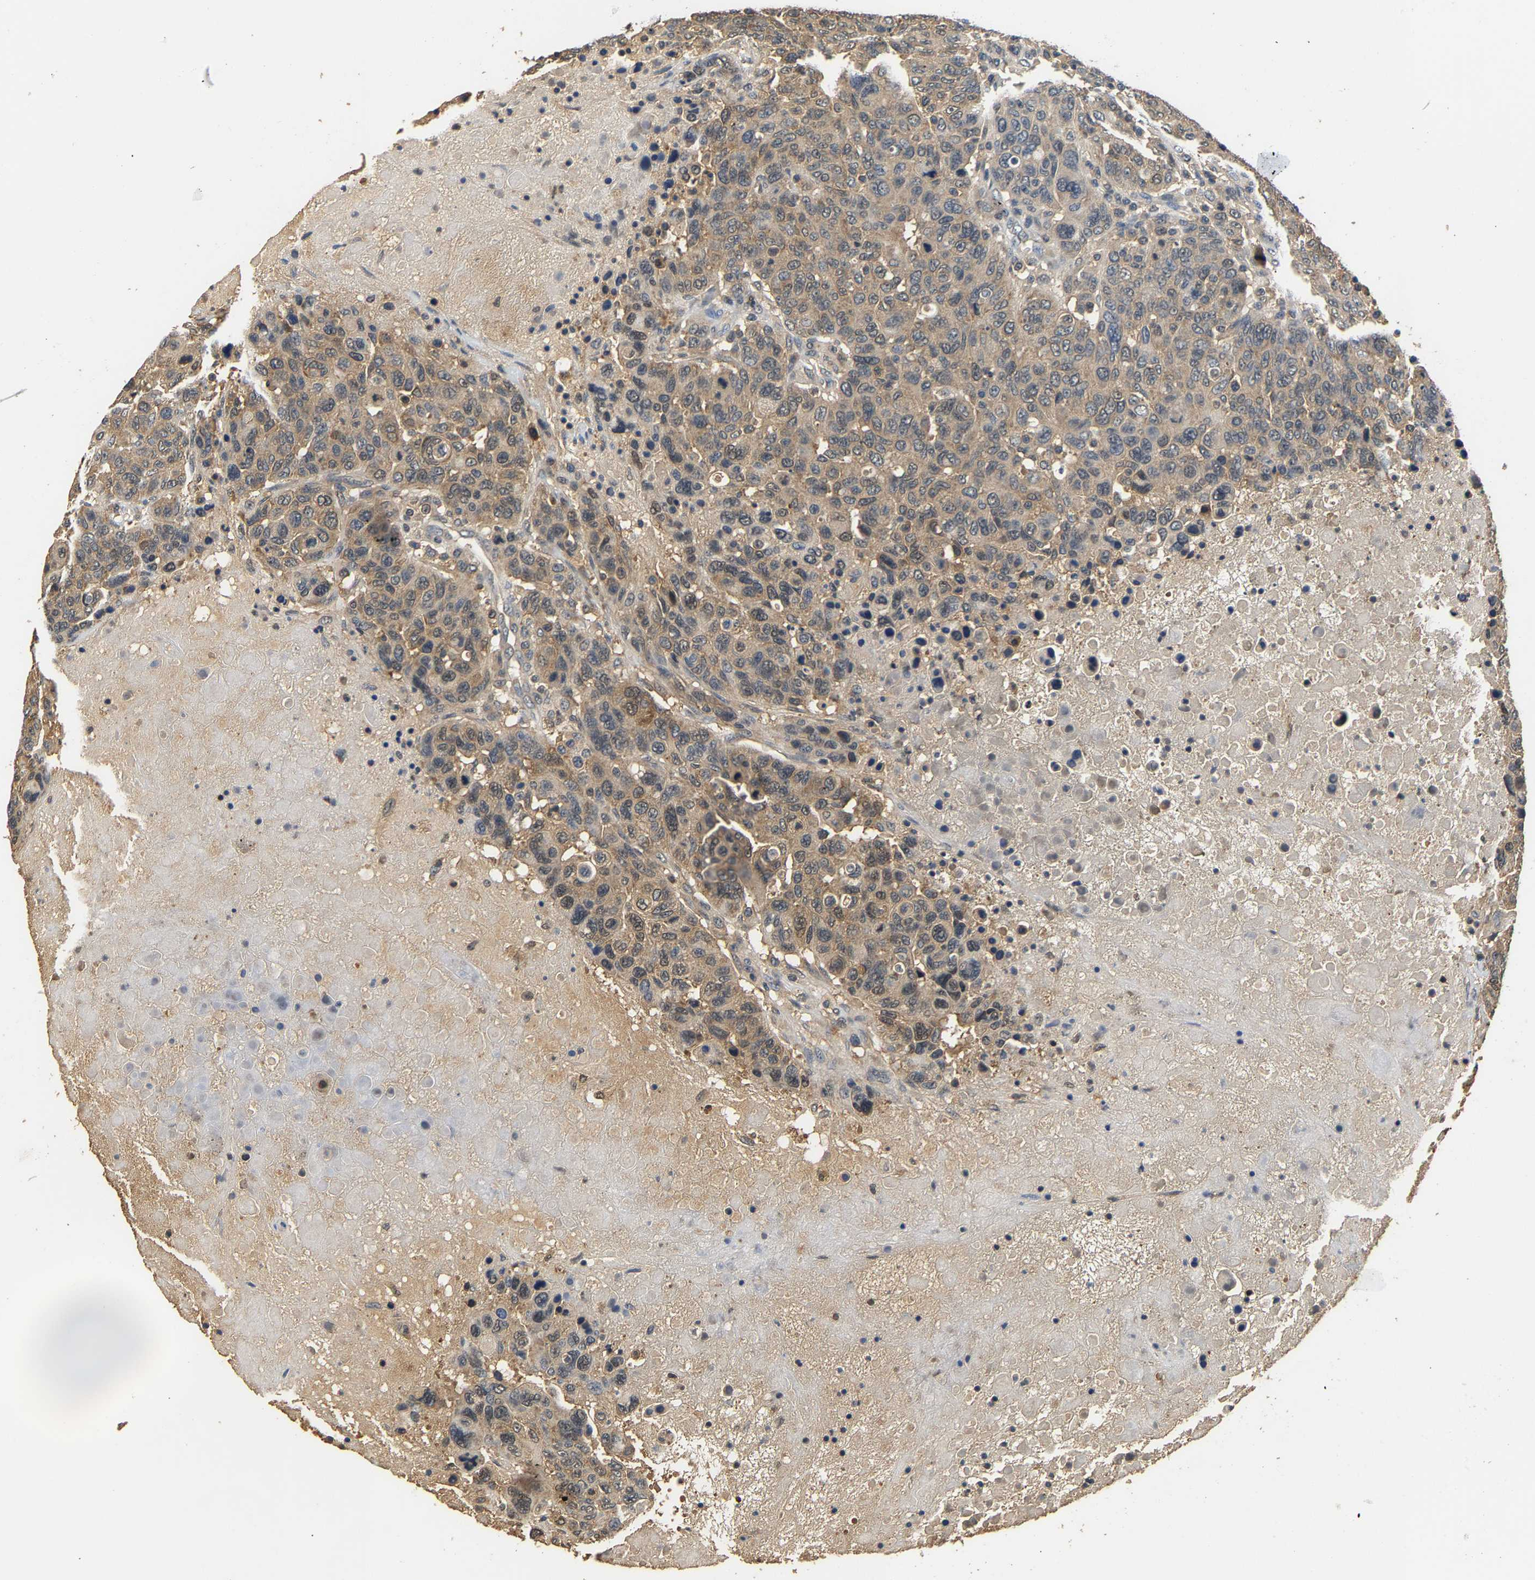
{"staining": {"intensity": "weak", "quantity": ">75%", "location": "cytoplasmic/membranous"}, "tissue": "breast cancer", "cell_type": "Tumor cells", "image_type": "cancer", "snomed": [{"axis": "morphology", "description": "Duct carcinoma"}, {"axis": "topography", "description": "Breast"}], "caption": "Immunohistochemistry of human invasive ductal carcinoma (breast) demonstrates low levels of weak cytoplasmic/membranous expression in approximately >75% of tumor cells.", "gene": "GPI", "patient": {"sex": "female", "age": 37}}